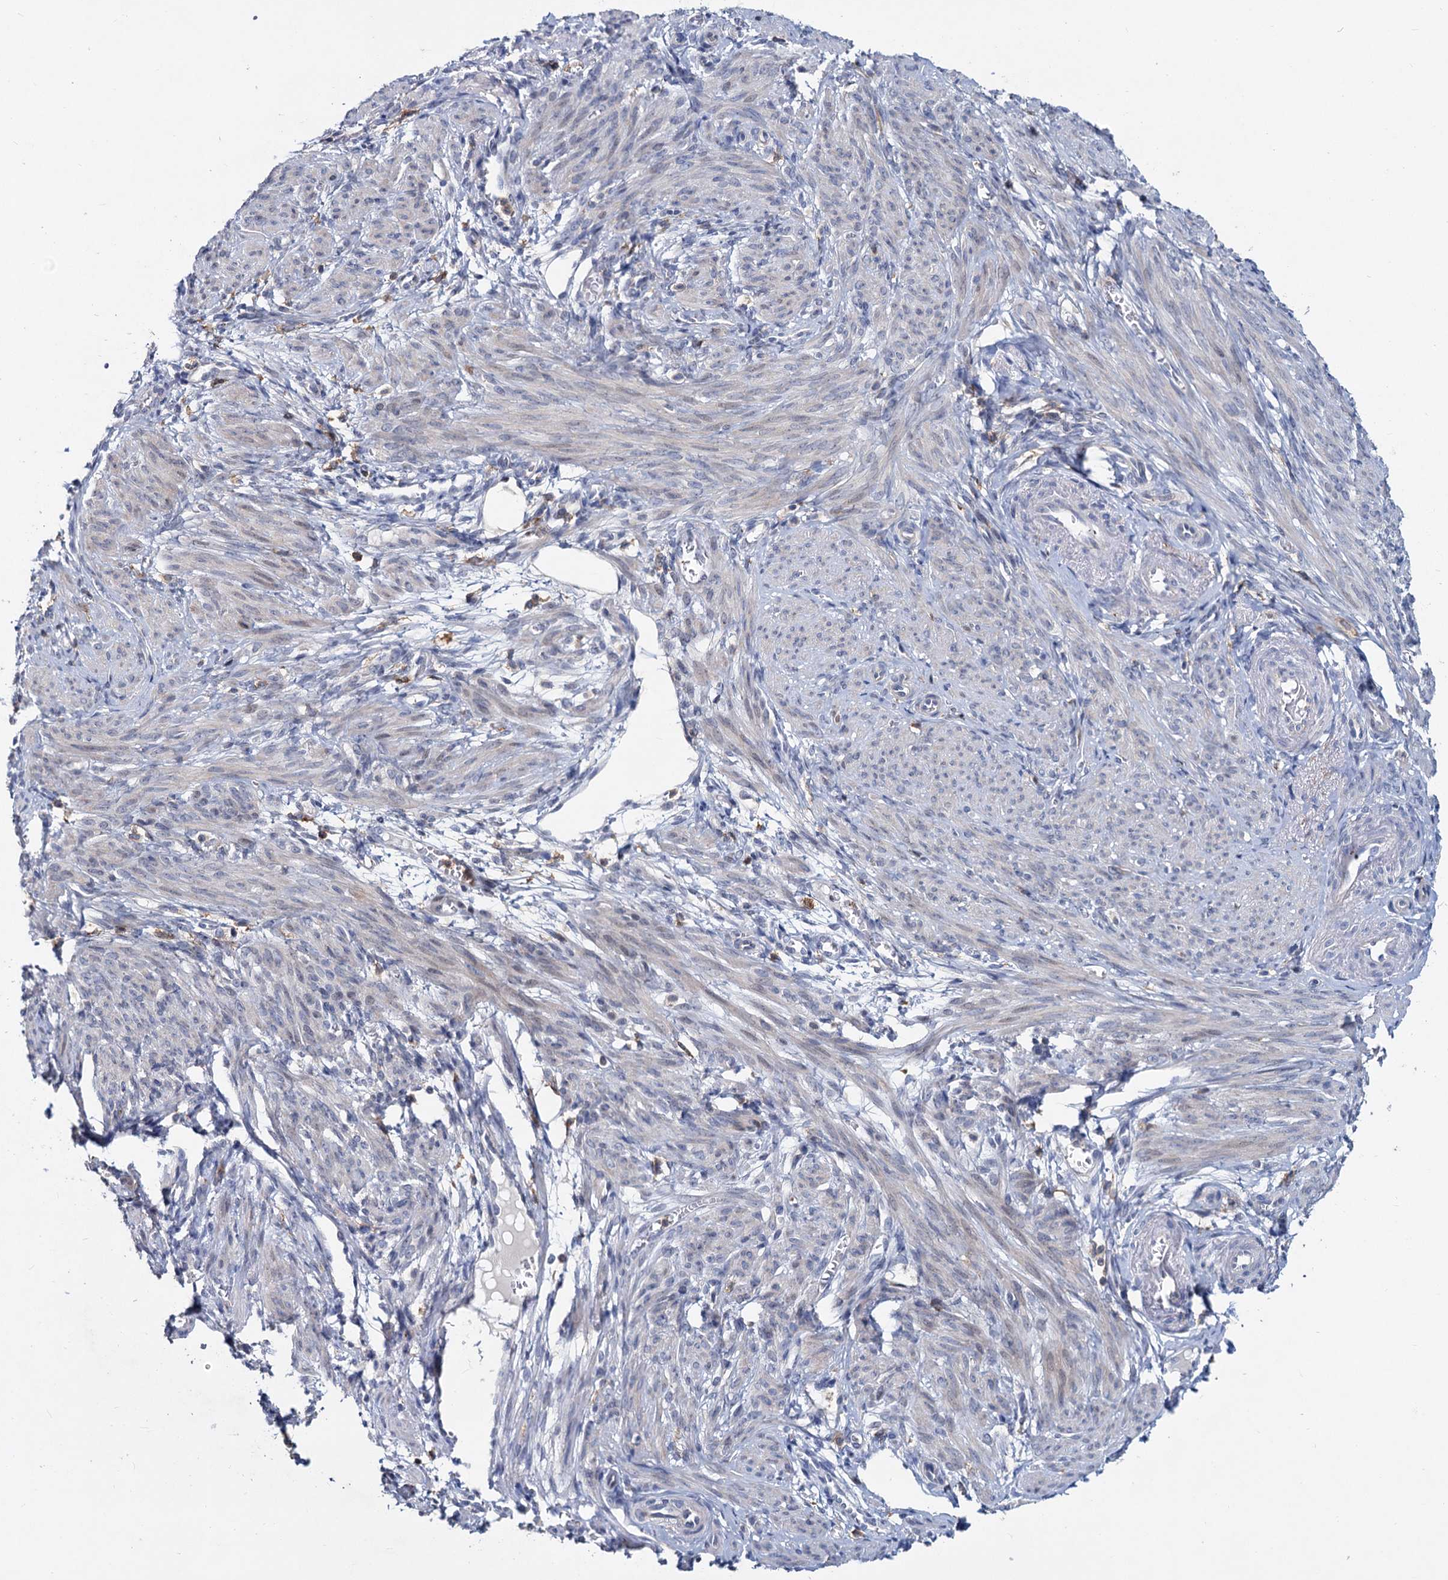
{"staining": {"intensity": "negative", "quantity": "none", "location": "none"}, "tissue": "smooth muscle", "cell_type": "Smooth muscle cells", "image_type": "normal", "snomed": [{"axis": "morphology", "description": "Normal tissue, NOS"}, {"axis": "topography", "description": "Smooth muscle"}], "caption": "Protein analysis of benign smooth muscle reveals no significant staining in smooth muscle cells.", "gene": "LRCH4", "patient": {"sex": "female", "age": 39}}